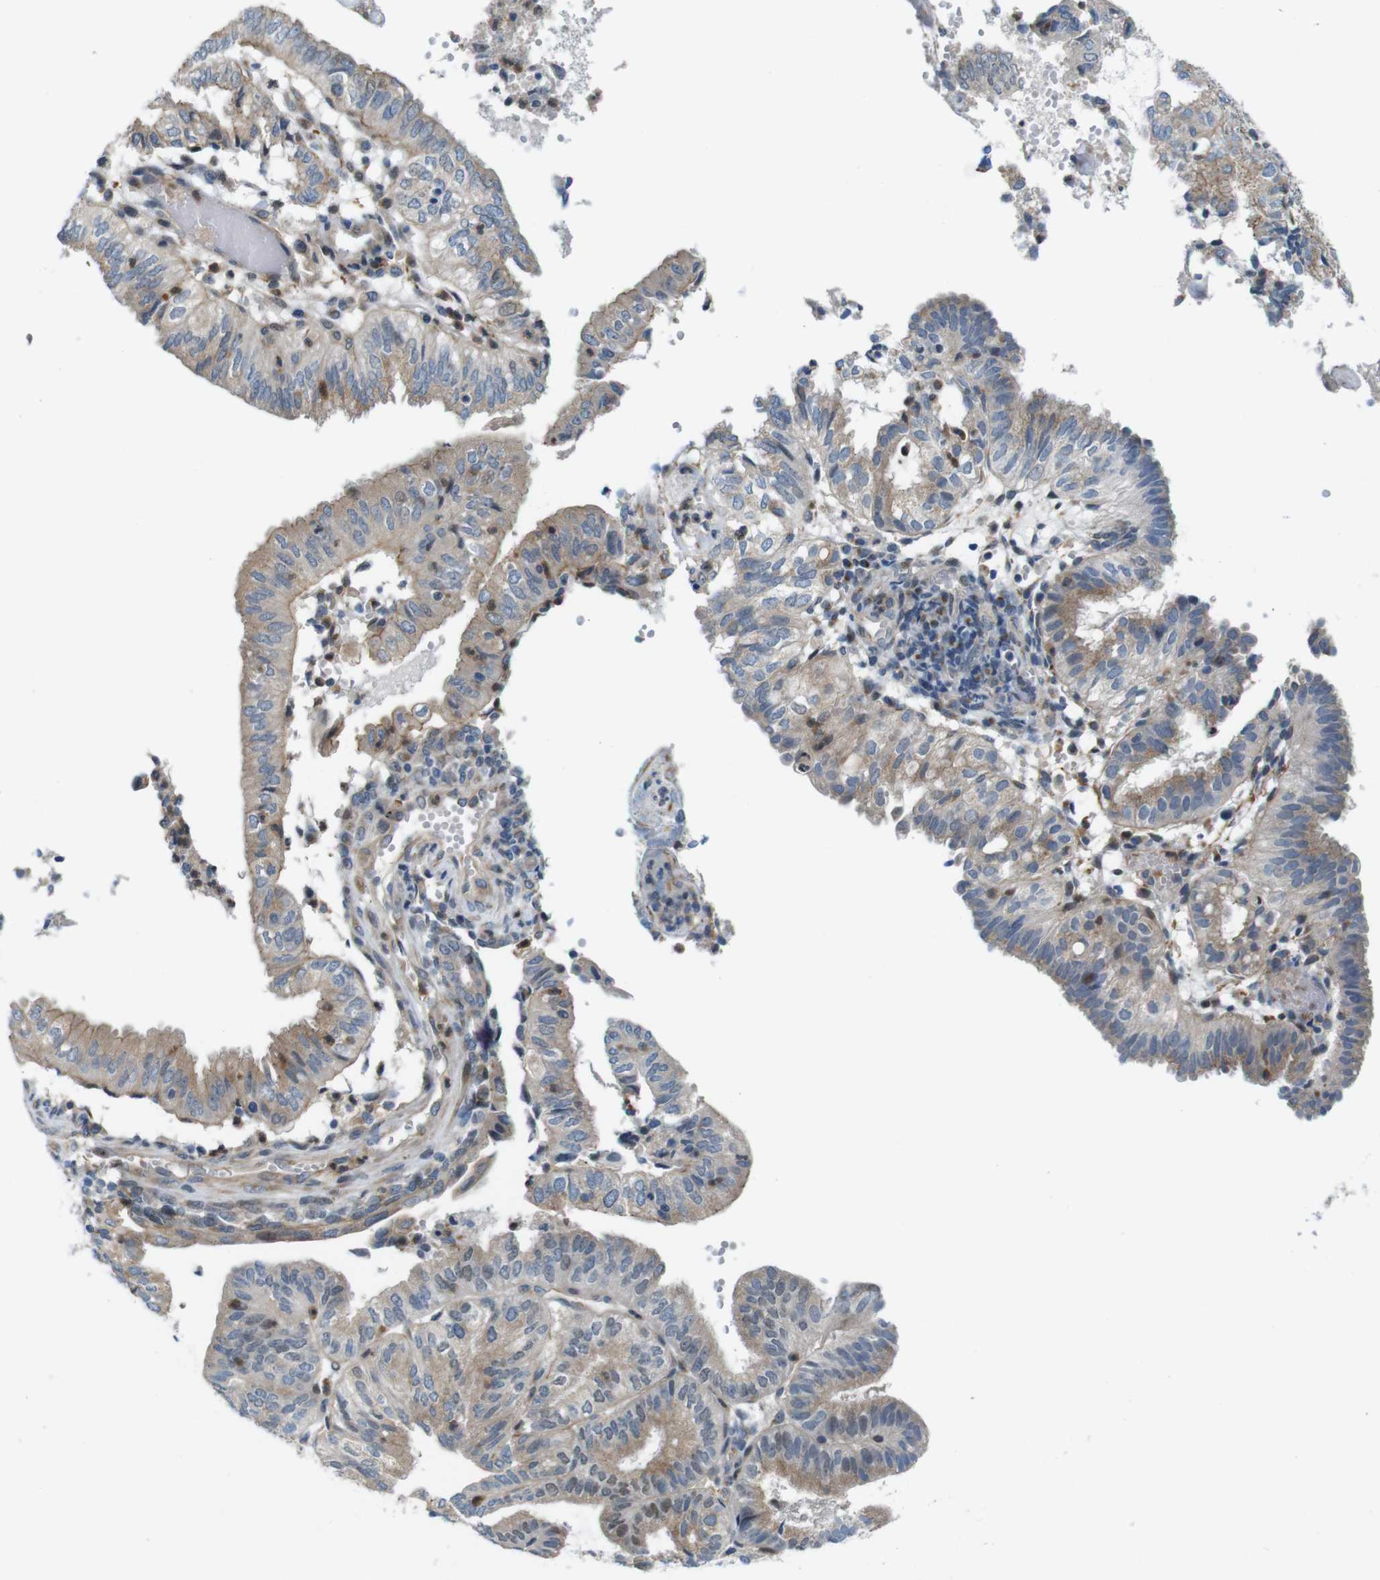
{"staining": {"intensity": "weak", "quantity": ">75%", "location": "cytoplasmic/membranous,nuclear"}, "tissue": "endometrial cancer", "cell_type": "Tumor cells", "image_type": "cancer", "snomed": [{"axis": "morphology", "description": "Adenocarcinoma, NOS"}, {"axis": "topography", "description": "Uterus"}], "caption": "Immunohistochemistry (IHC) (DAB) staining of endometrial cancer reveals weak cytoplasmic/membranous and nuclear protein positivity in about >75% of tumor cells.", "gene": "SKI", "patient": {"sex": "female", "age": 60}}